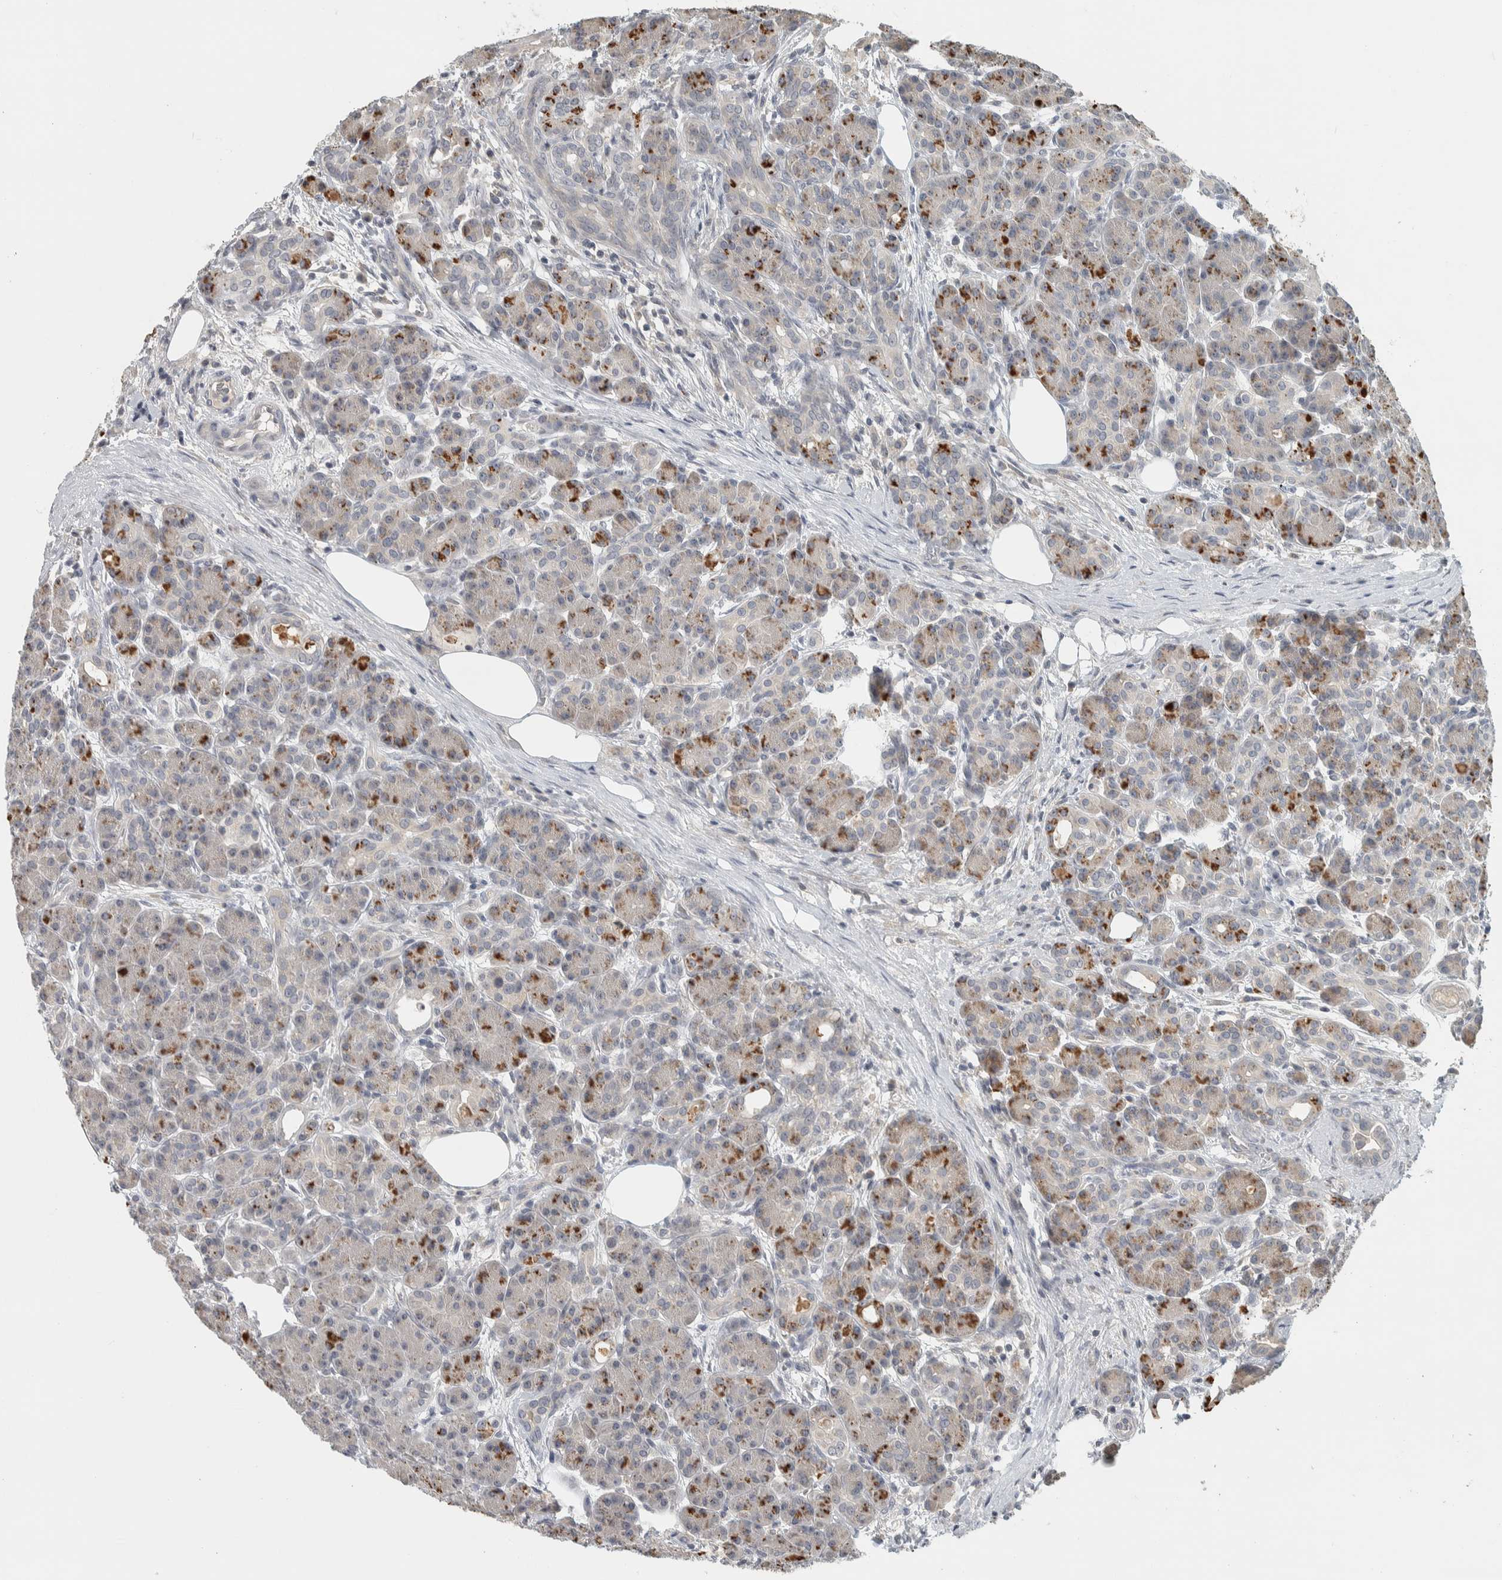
{"staining": {"intensity": "moderate", "quantity": "<25%", "location": "cytoplasmic/membranous"}, "tissue": "pancreas", "cell_type": "Exocrine glandular cells", "image_type": "normal", "snomed": [{"axis": "morphology", "description": "Normal tissue, NOS"}, {"axis": "topography", "description": "Pancreas"}], "caption": "This photomicrograph demonstrates normal pancreas stained with immunohistochemistry to label a protein in brown. The cytoplasmic/membranous of exocrine glandular cells show moderate positivity for the protein. Nuclei are counter-stained blue.", "gene": "AFP", "patient": {"sex": "male", "age": 63}}